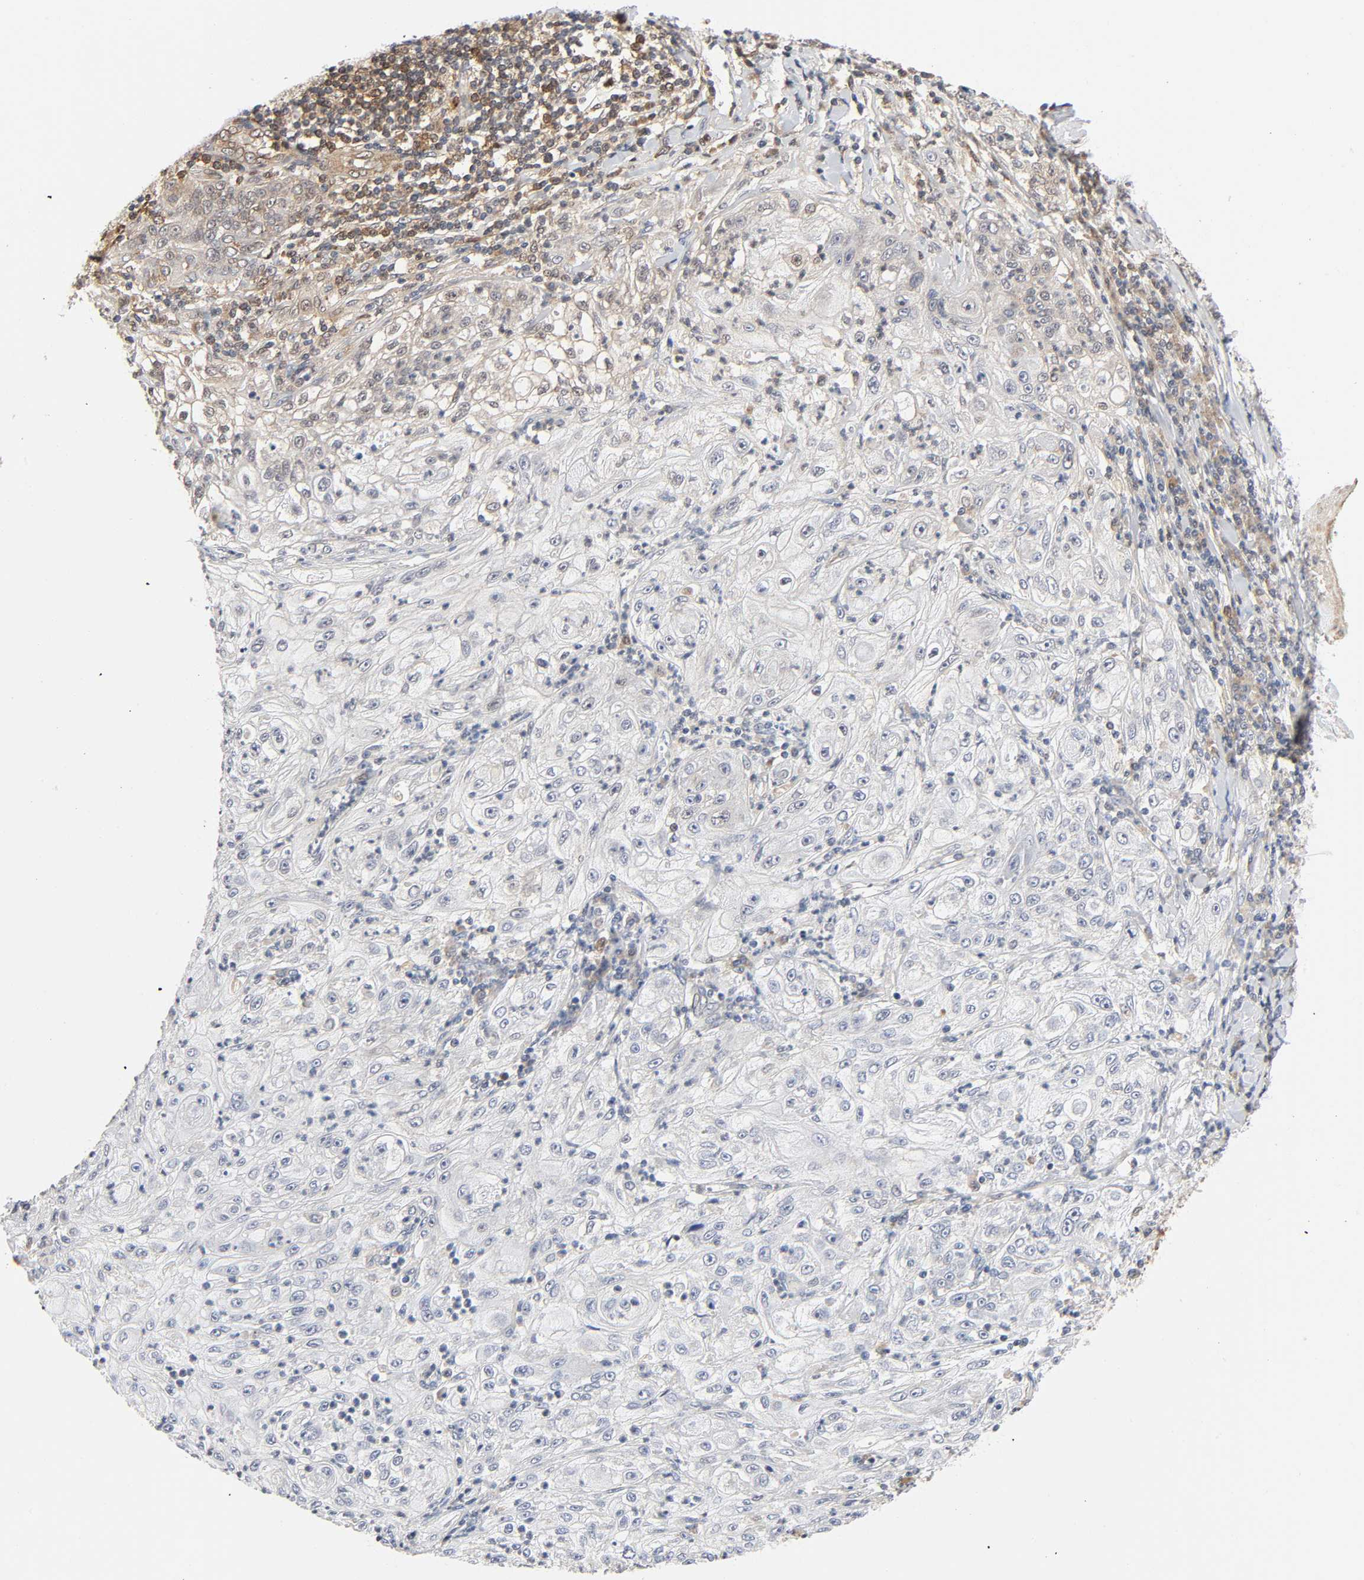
{"staining": {"intensity": "weak", "quantity": "<25%", "location": "cytoplasmic/membranous,nuclear"}, "tissue": "lung cancer", "cell_type": "Tumor cells", "image_type": "cancer", "snomed": [{"axis": "morphology", "description": "Inflammation, NOS"}, {"axis": "morphology", "description": "Squamous cell carcinoma, NOS"}, {"axis": "topography", "description": "Lymph node"}, {"axis": "topography", "description": "Soft tissue"}, {"axis": "topography", "description": "Lung"}], "caption": "IHC image of neoplastic tissue: squamous cell carcinoma (lung) stained with DAB (3,3'-diaminobenzidine) displays no significant protein positivity in tumor cells.", "gene": "CASP9", "patient": {"sex": "male", "age": 66}}